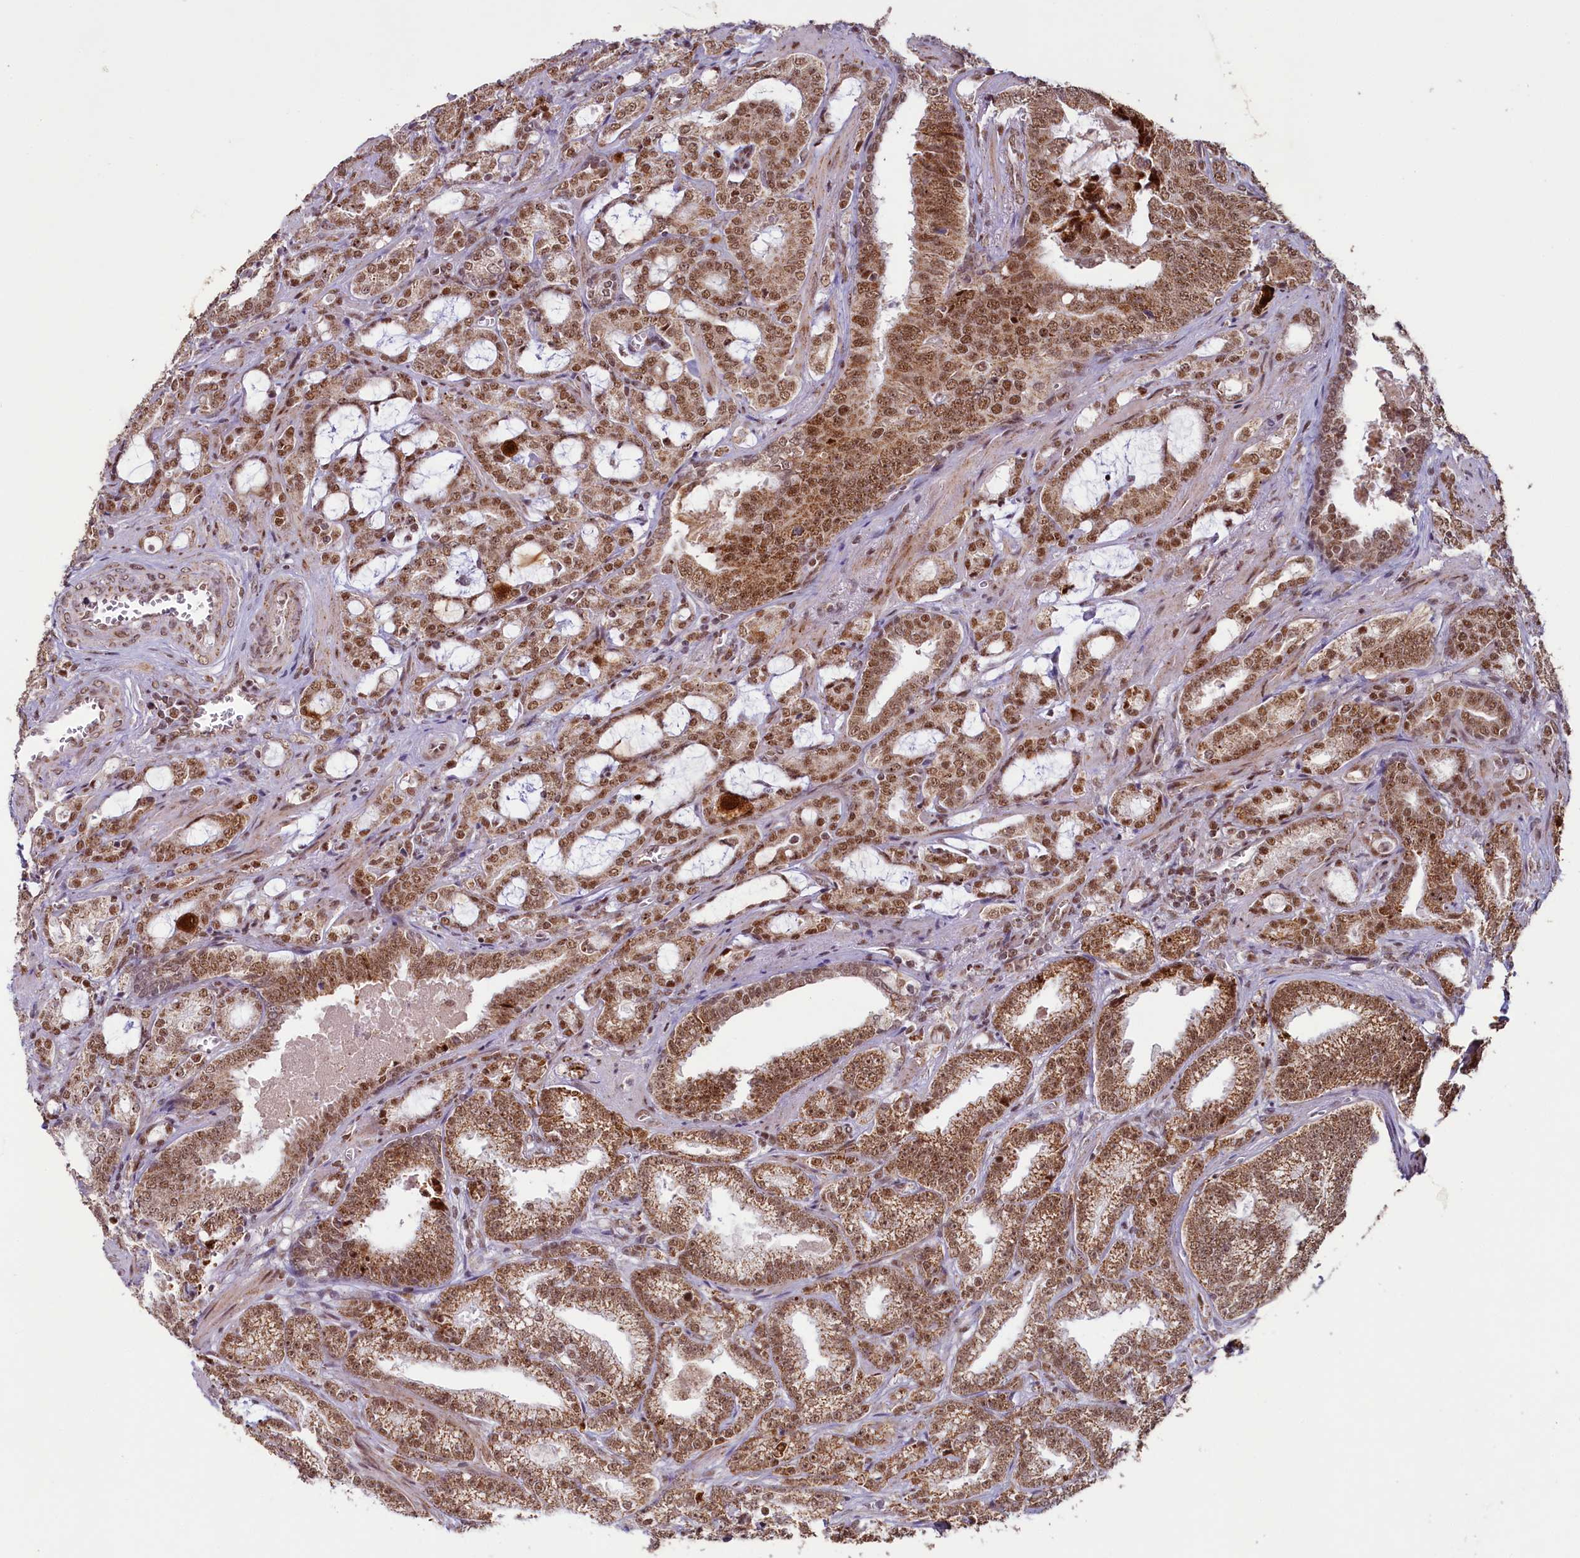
{"staining": {"intensity": "moderate", "quantity": ">75%", "location": "cytoplasmic/membranous,nuclear"}, "tissue": "prostate cancer", "cell_type": "Tumor cells", "image_type": "cancer", "snomed": [{"axis": "morphology", "description": "Adenocarcinoma, High grade"}, {"axis": "topography", "description": "Prostate and seminal vesicle, NOS"}], "caption": "Prostate cancer (adenocarcinoma (high-grade)) tissue reveals moderate cytoplasmic/membranous and nuclear staining in approximately >75% of tumor cells, visualized by immunohistochemistry.", "gene": "PDE6D", "patient": {"sex": "male", "age": 67}}